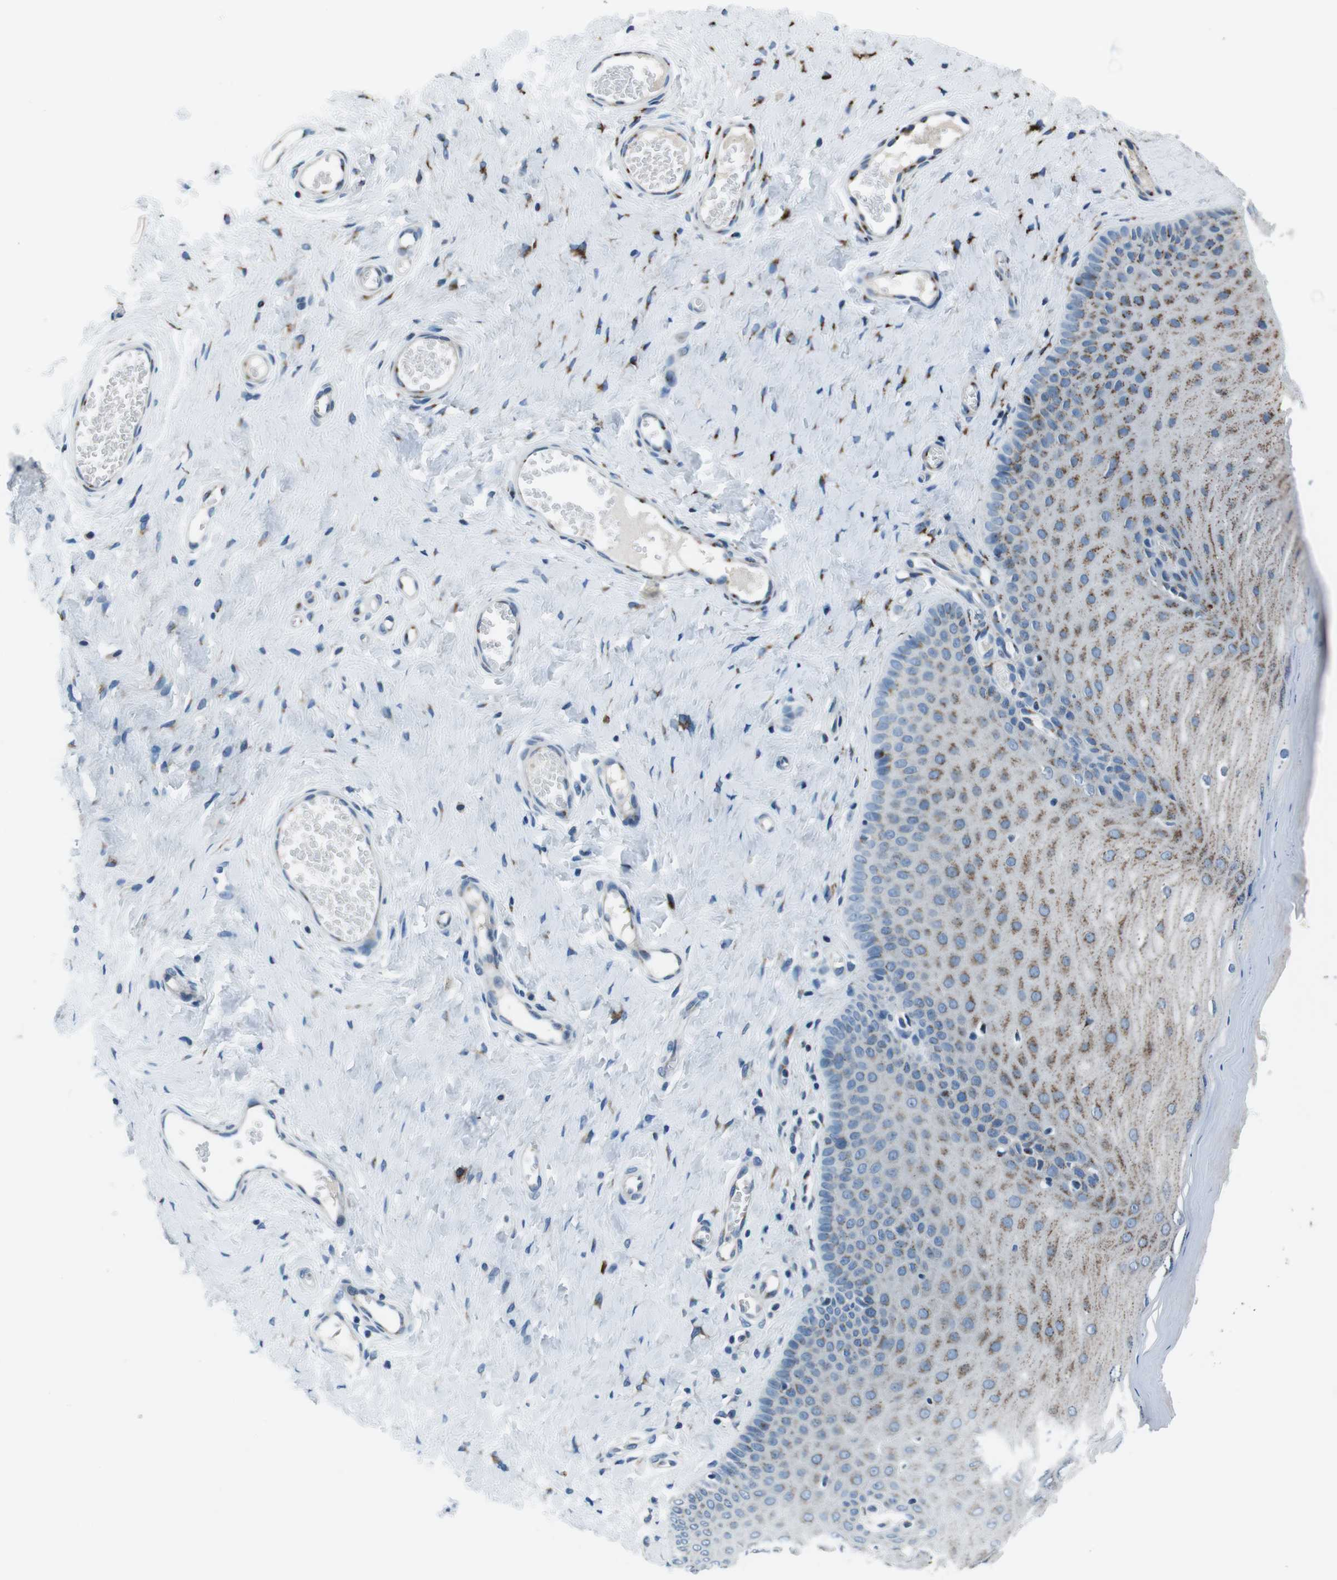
{"staining": {"intensity": "strong", "quantity": ">75%", "location": "cytoplasmic/membranous"}, "tissue": "cervix", "cell_type": "Glandular cells", "image_type": "normal", "snomed": [{"axis": "morphology", "description": "Normal tissue, NOS"}, {"axis": "topography", "description": "Cervix"}], "caption": "Immunohistochemical staining of unremarkable human cervix shows >75% levels of strong cytoplasmic/membranous protein expression in approximately >75% of glandular cells. The protein is stained brown, and the nuclei are stained in blue (DAB (3,3'-diaminobenzidine) IHC with brightfield microscopy, high magnification).", "gene": "NUCB2", "patient": {"sex": "female", "age": 55}}